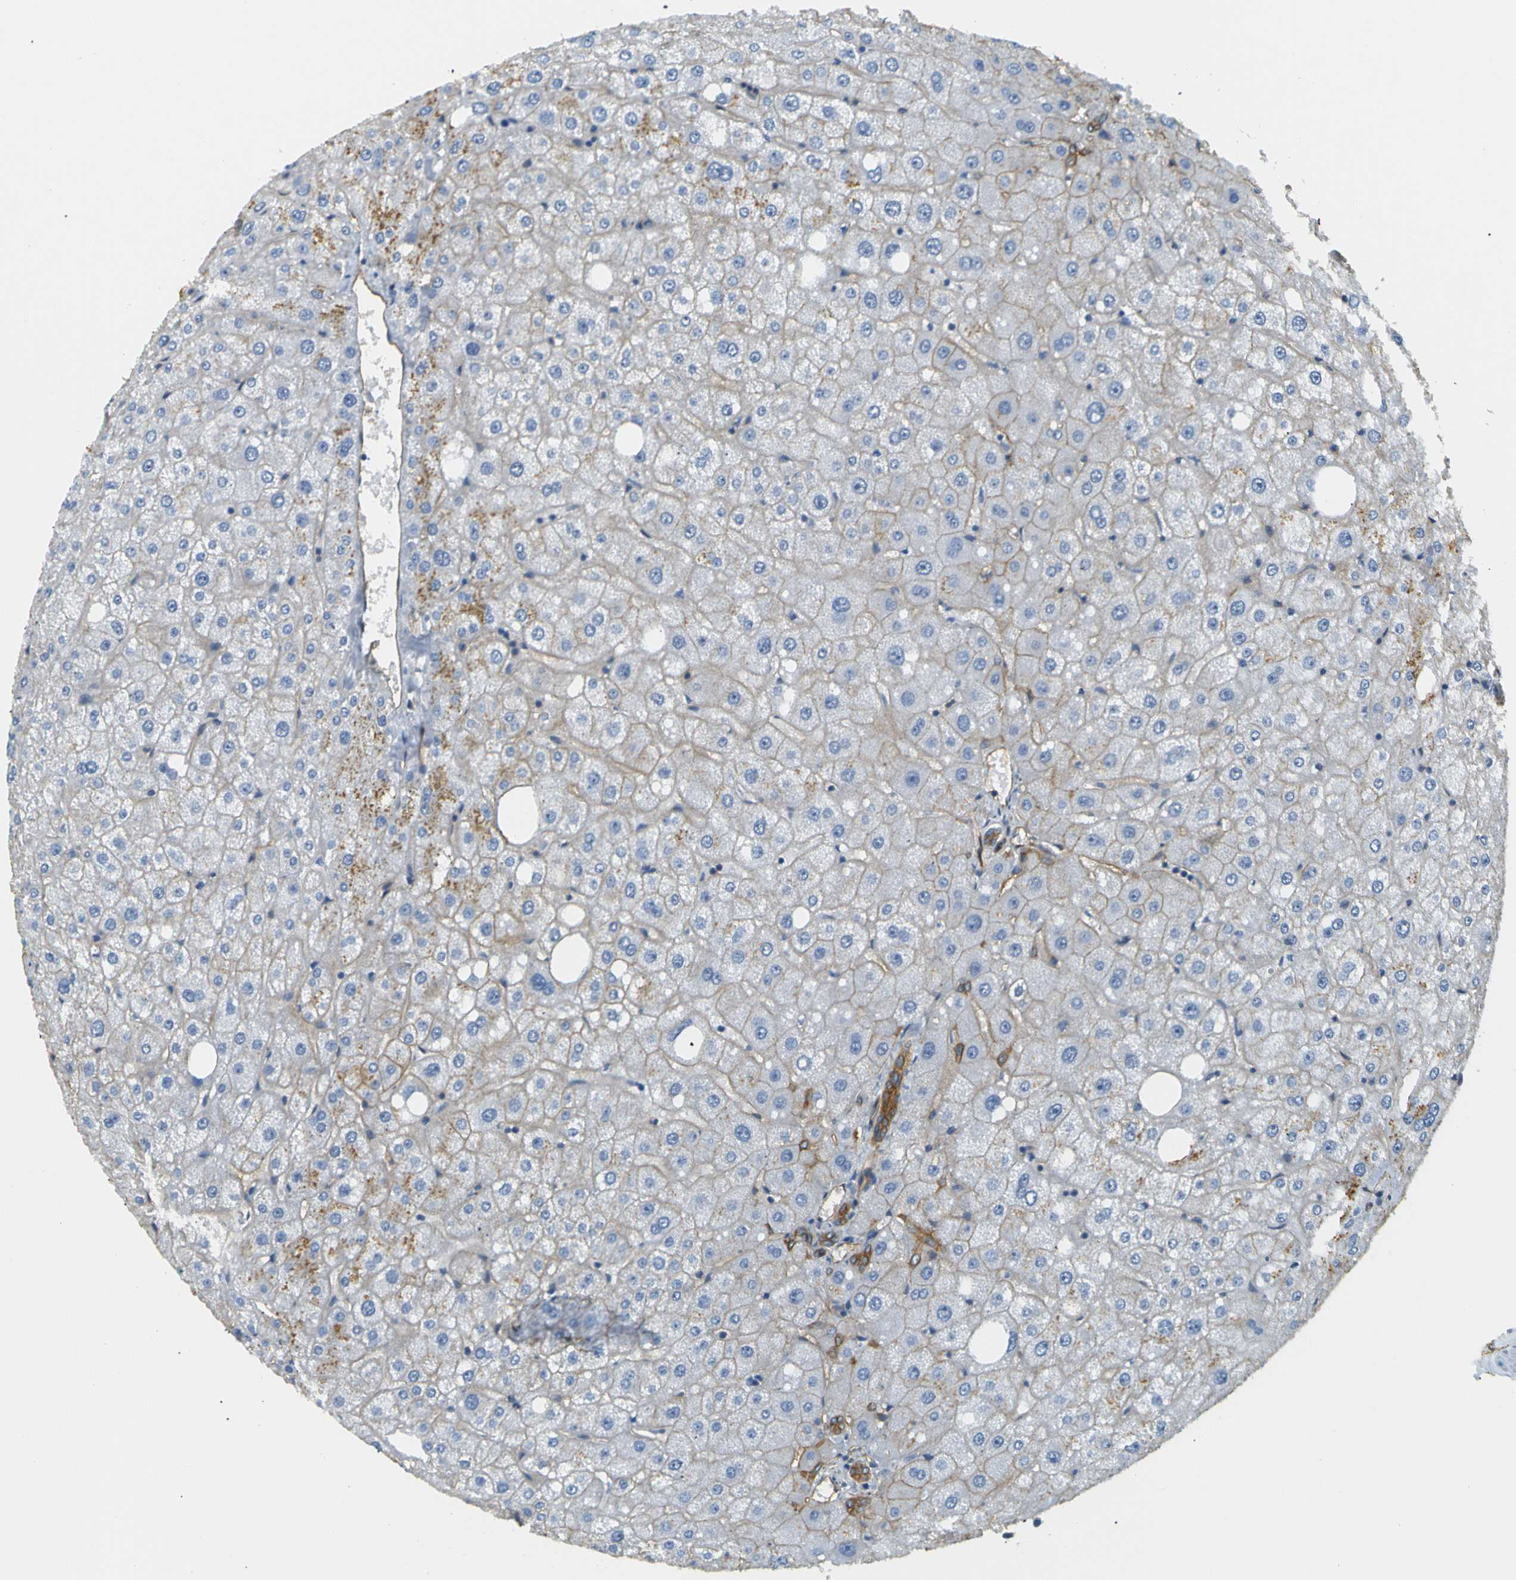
{"staining": {"intensity": "moderate", "quantity": ">75%", "location": "cytoplasmic/membranous"}, "tissue": "liver", "cell_type": "Cholangiocytes", "image_type": "normal", "snomed": [{"axis": "morphology", "description": "Normal tissue, NOS"}, {"axis": "topography", "description": "Liver"}], "caption": "About >75% of cholangiocytes in unremarkable liver show moderate cytoplasmic/membranous protein expression as visualized by brown immunohistochemical staining.", "gene": "SPTBN1", "patient": {"sex": "male", "age": 73}}